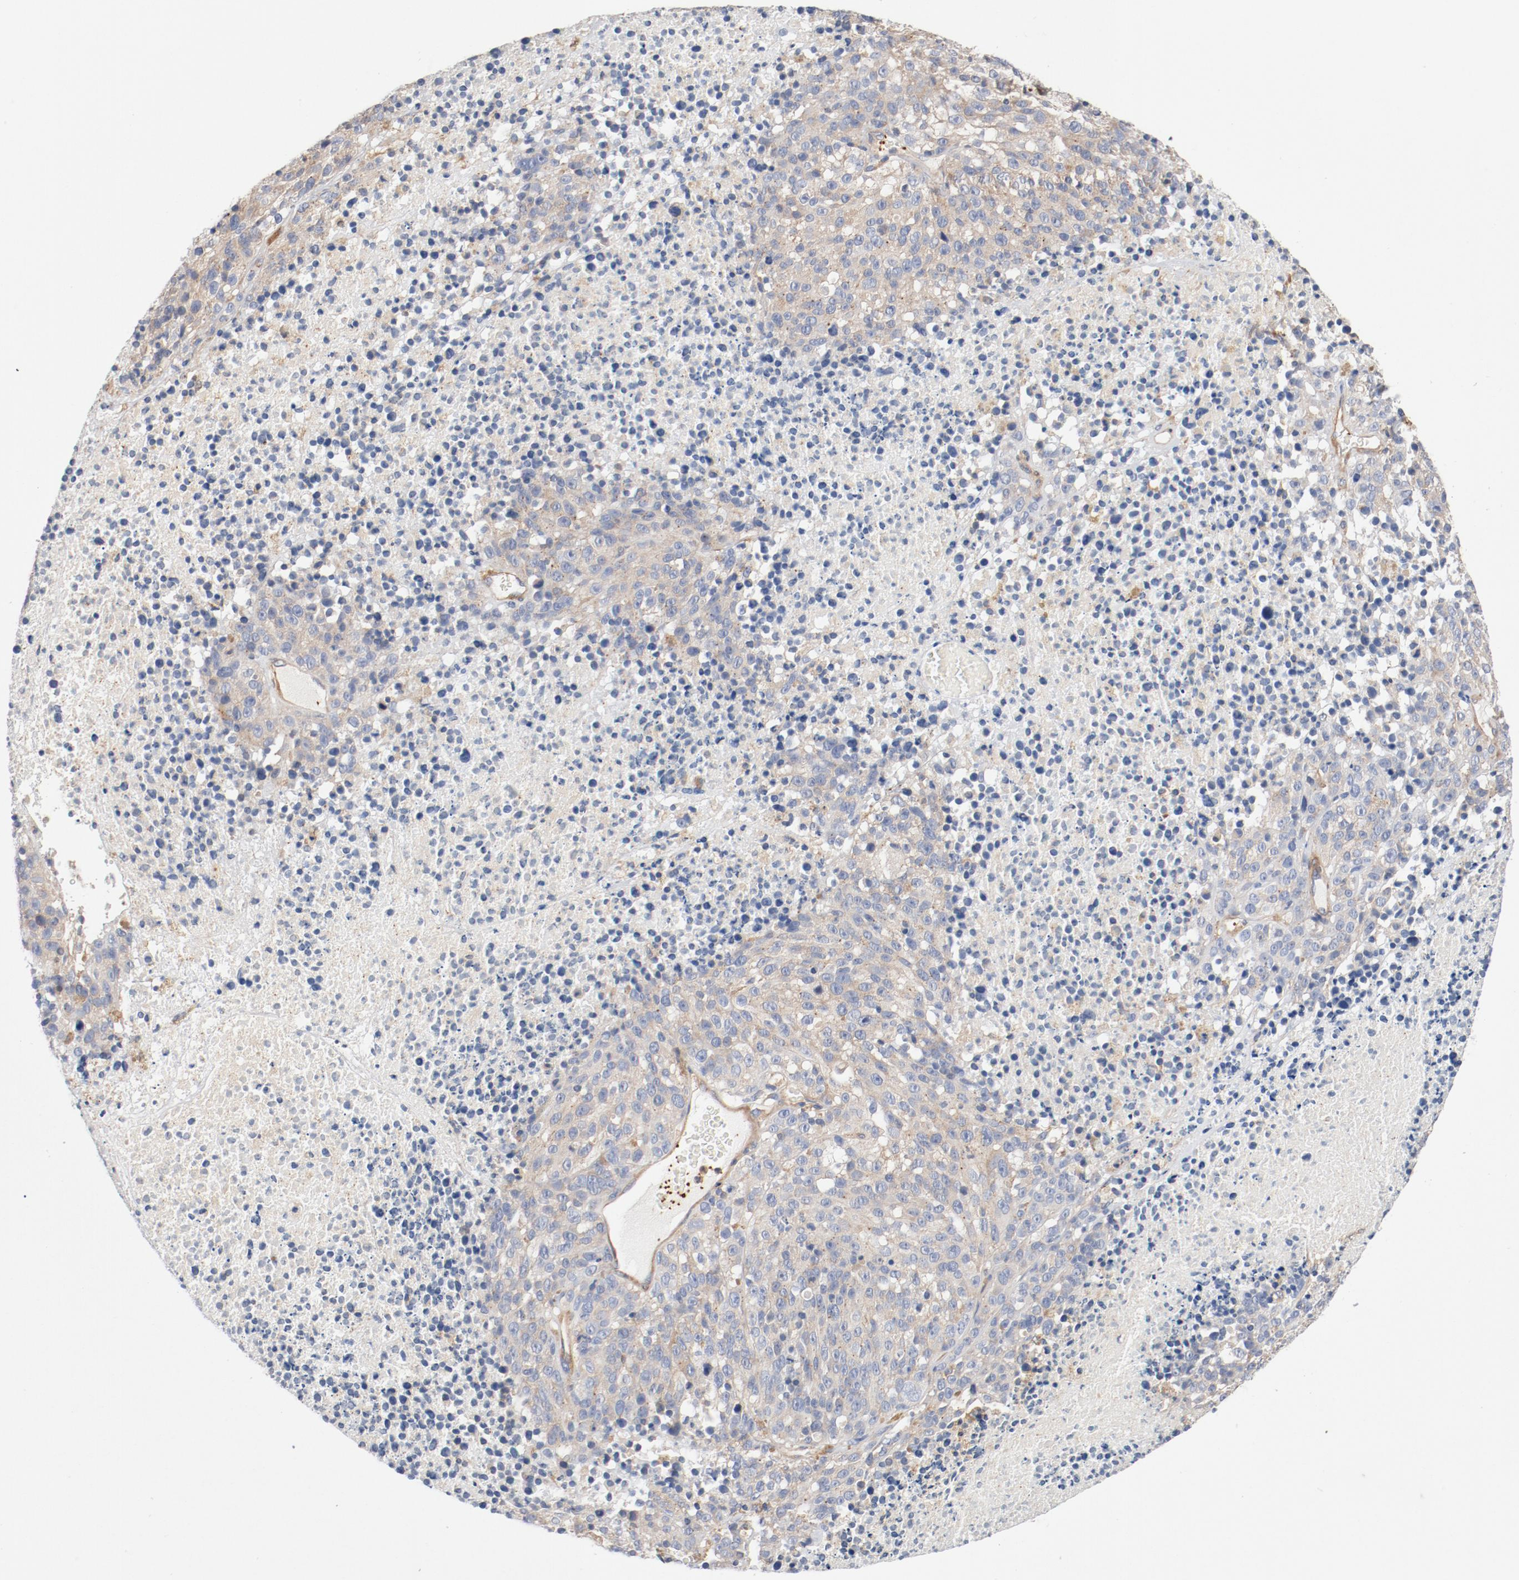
{"staining": {"intensity": "weak", "quantity": "25%-75%", "location": "cytoplasmic/membranous"}, "tissue": "melanoma", "cell_type": "Tumor cells", "image_type": "cancer", "snomed": [{"axis": "morphology", "description": "Malignant melanoma, Metastatic site"}, {"axis": "topography", "description": "Cerebral cortex"}], "caption": "Melanoma was stained to show a protein in brown. There is low levels of weak cytoplasmic/membranous staining in about 25%-75% of tumor cells.", "gene": "ILK", "patient": {"sex": "female", "age": 52}}